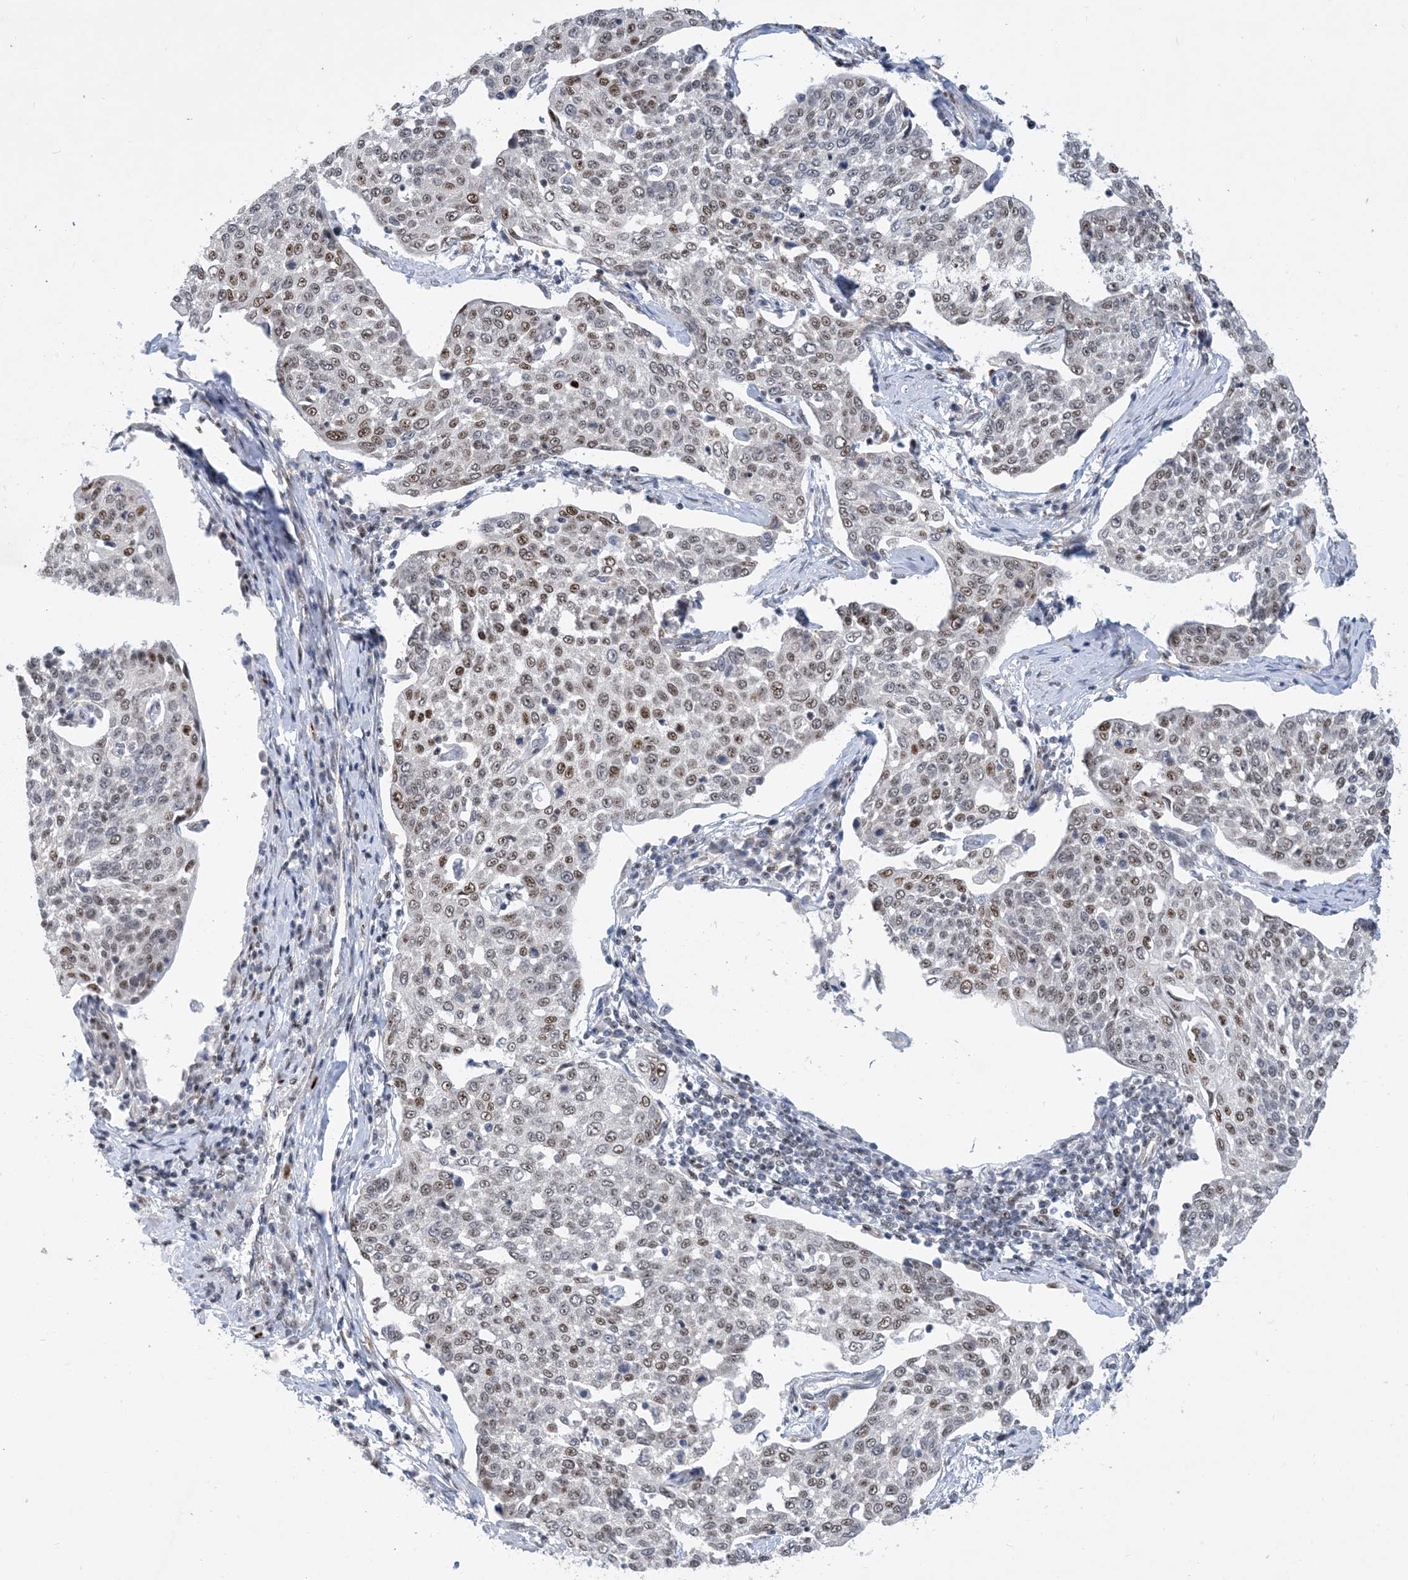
{"staining": {"intensity": "moderate", "quantity": ">75%", "location": "nuclear"}, "tissue": "cervical cancer", "cell_type": "Tumor cells", "image_type": "cancer", "snomed": [{"axis": "morphology", "description": "Squamous cell carcinoma, NOS"}, {"axis": "topography", "description": "Cervix"}], "caption": "This is a micrograph of IHC staining of cervical squamous cell carcinoma, which shows moderate staining in the nuclear of tumor cells.", "gene": "TSPYL1", "patient": {"sex": "female", "age": 34}}